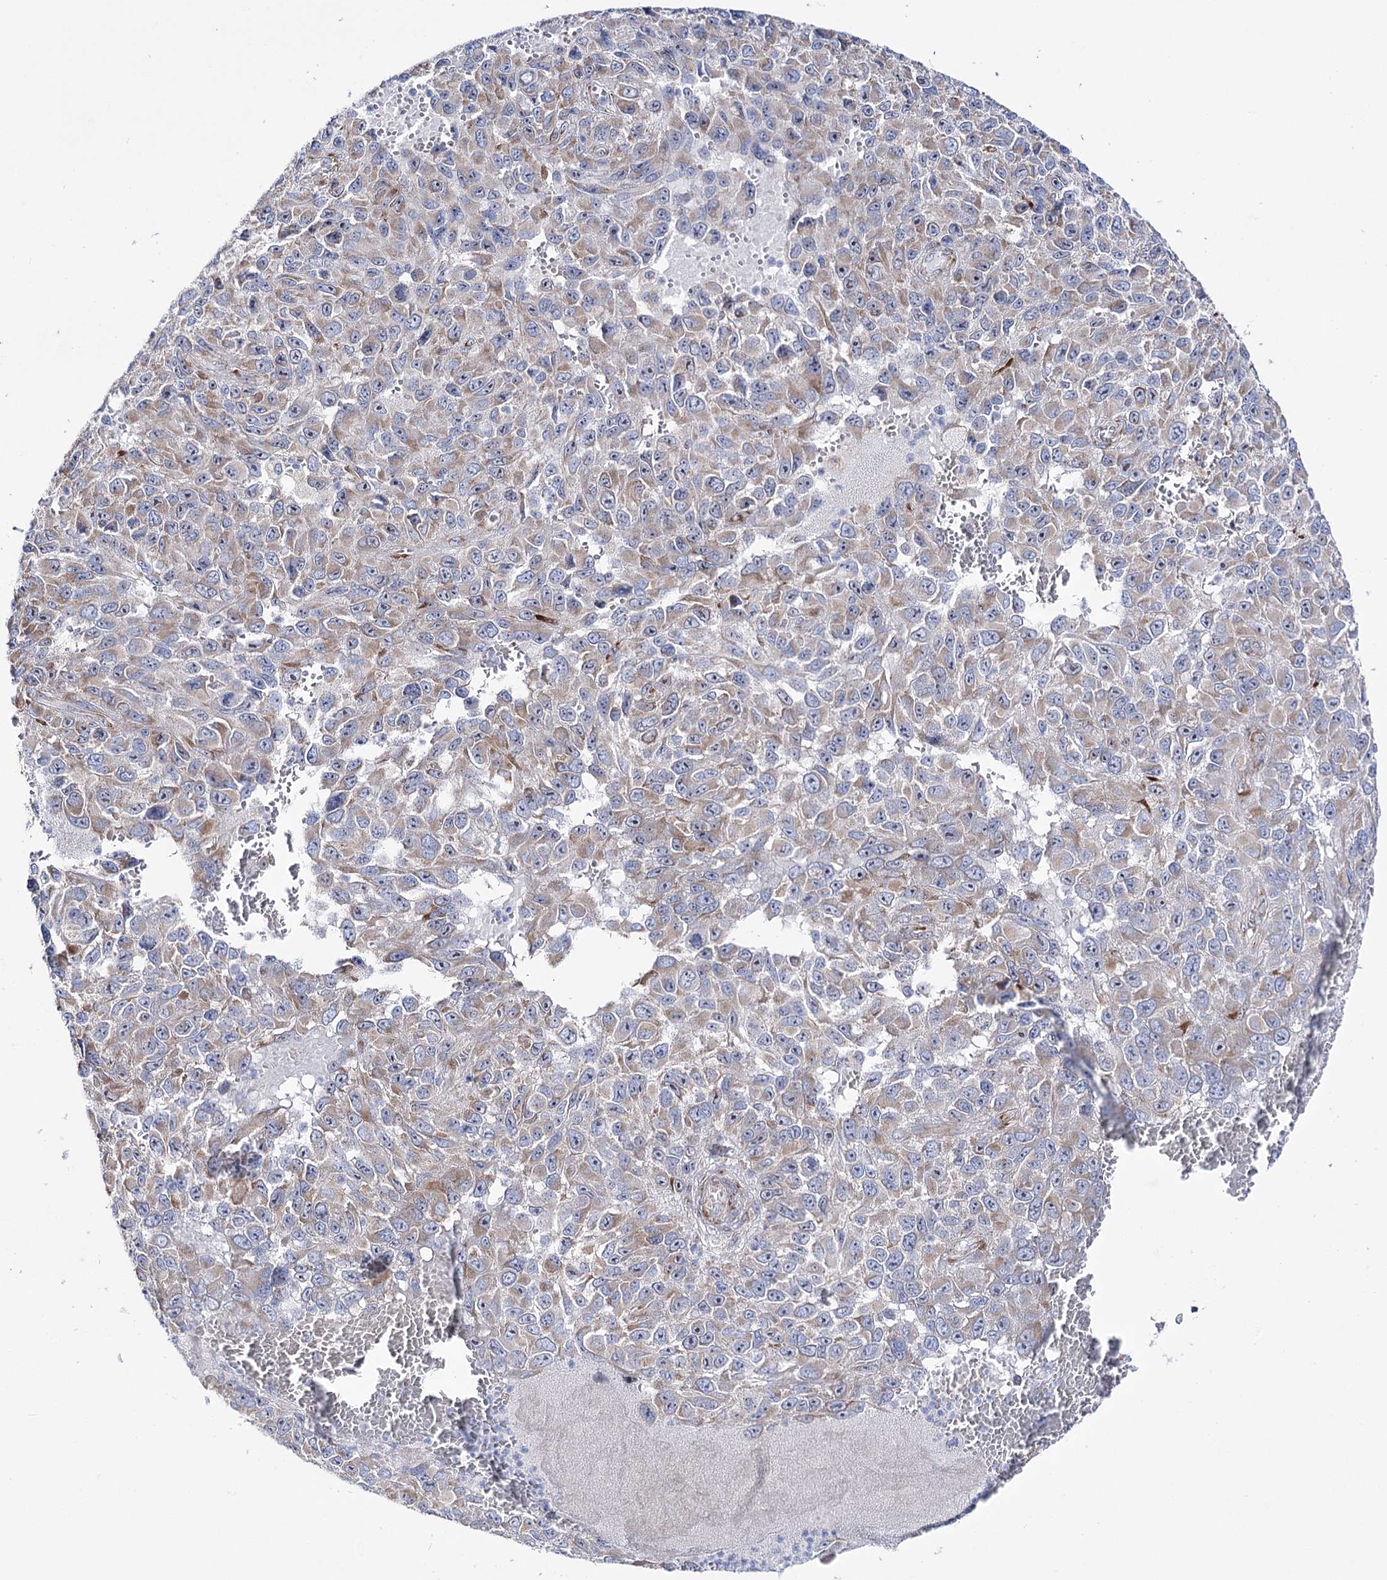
{"staining": {"intensity": "weak", "quantity": "25%-75%", "location": "cytoplasmic/membranous"}, "tissue": "melanoma", "cell_type": "Tumor cells", "image_type": "cancer", "snomed": [{"axis": "morphology", "description": "Normal tissue, NOS"}, {"axis": "morphology", "description": "Malignant melanoma, NOS"}, {"axis": "topography", "description": "Skin"}], "caption": "The image reveals a brown stain indicating the presence of a protein in the cytoplasmic/membranous of tumor cells in melanoma.", "gene": "METTL5", "patient": {"sex": "female", "age": 96}}